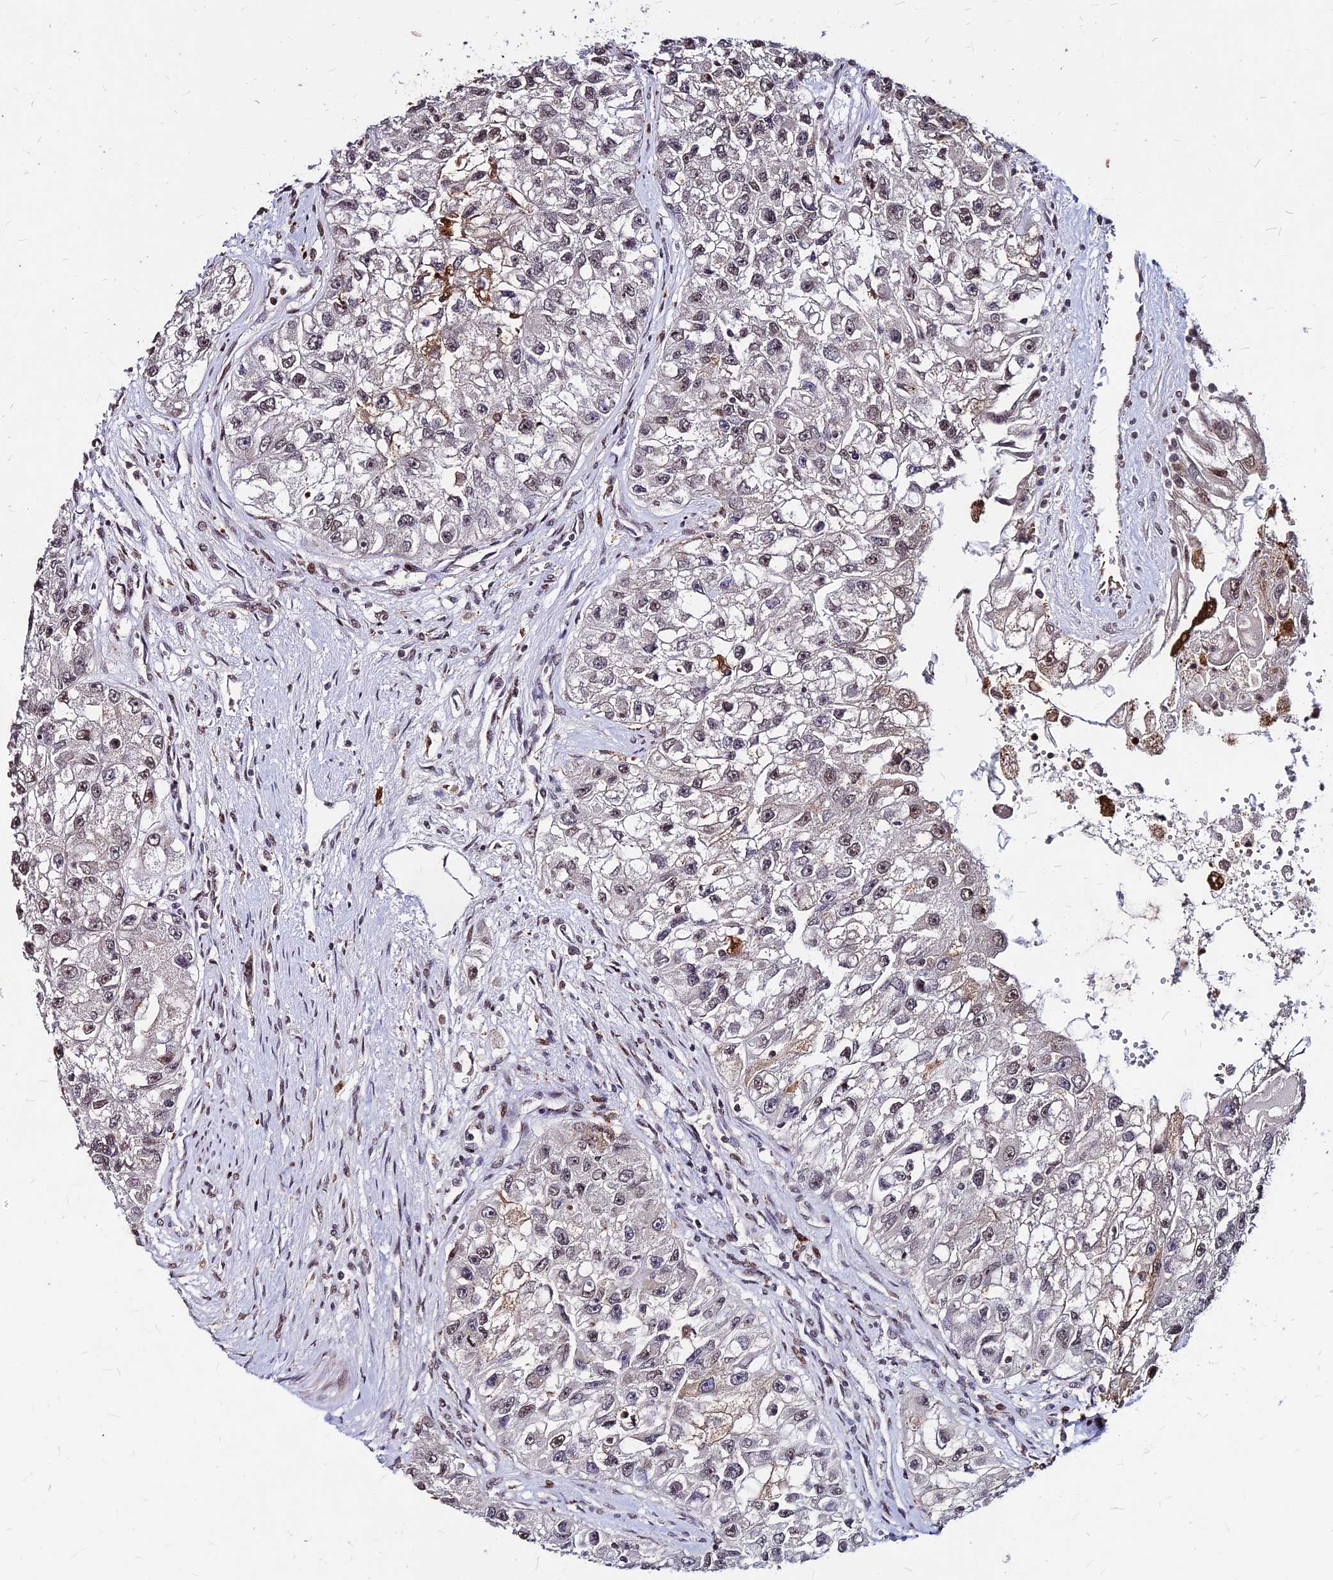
{"staining": {"intensity": "weak", "quantity": "25%-75%", "location": "nuclear"}, "tissue": "renal cancer", "cell_type": "Tumor cells", "image_type": "cancer", "snomed": [{"axis": "morphology", "description": "Adenocarcinoma, NOS"}, {"axis": "topography", "description": "Kidney"}], "caption": "A photomicrograph showing weak nuclear positivity in approximately 25%-75% of tumor cells in renal cancer, as visualized by brown immunohistochemical staining.", "gene": "ZBED4", "patient": {"sex": "male", "age": 63}}